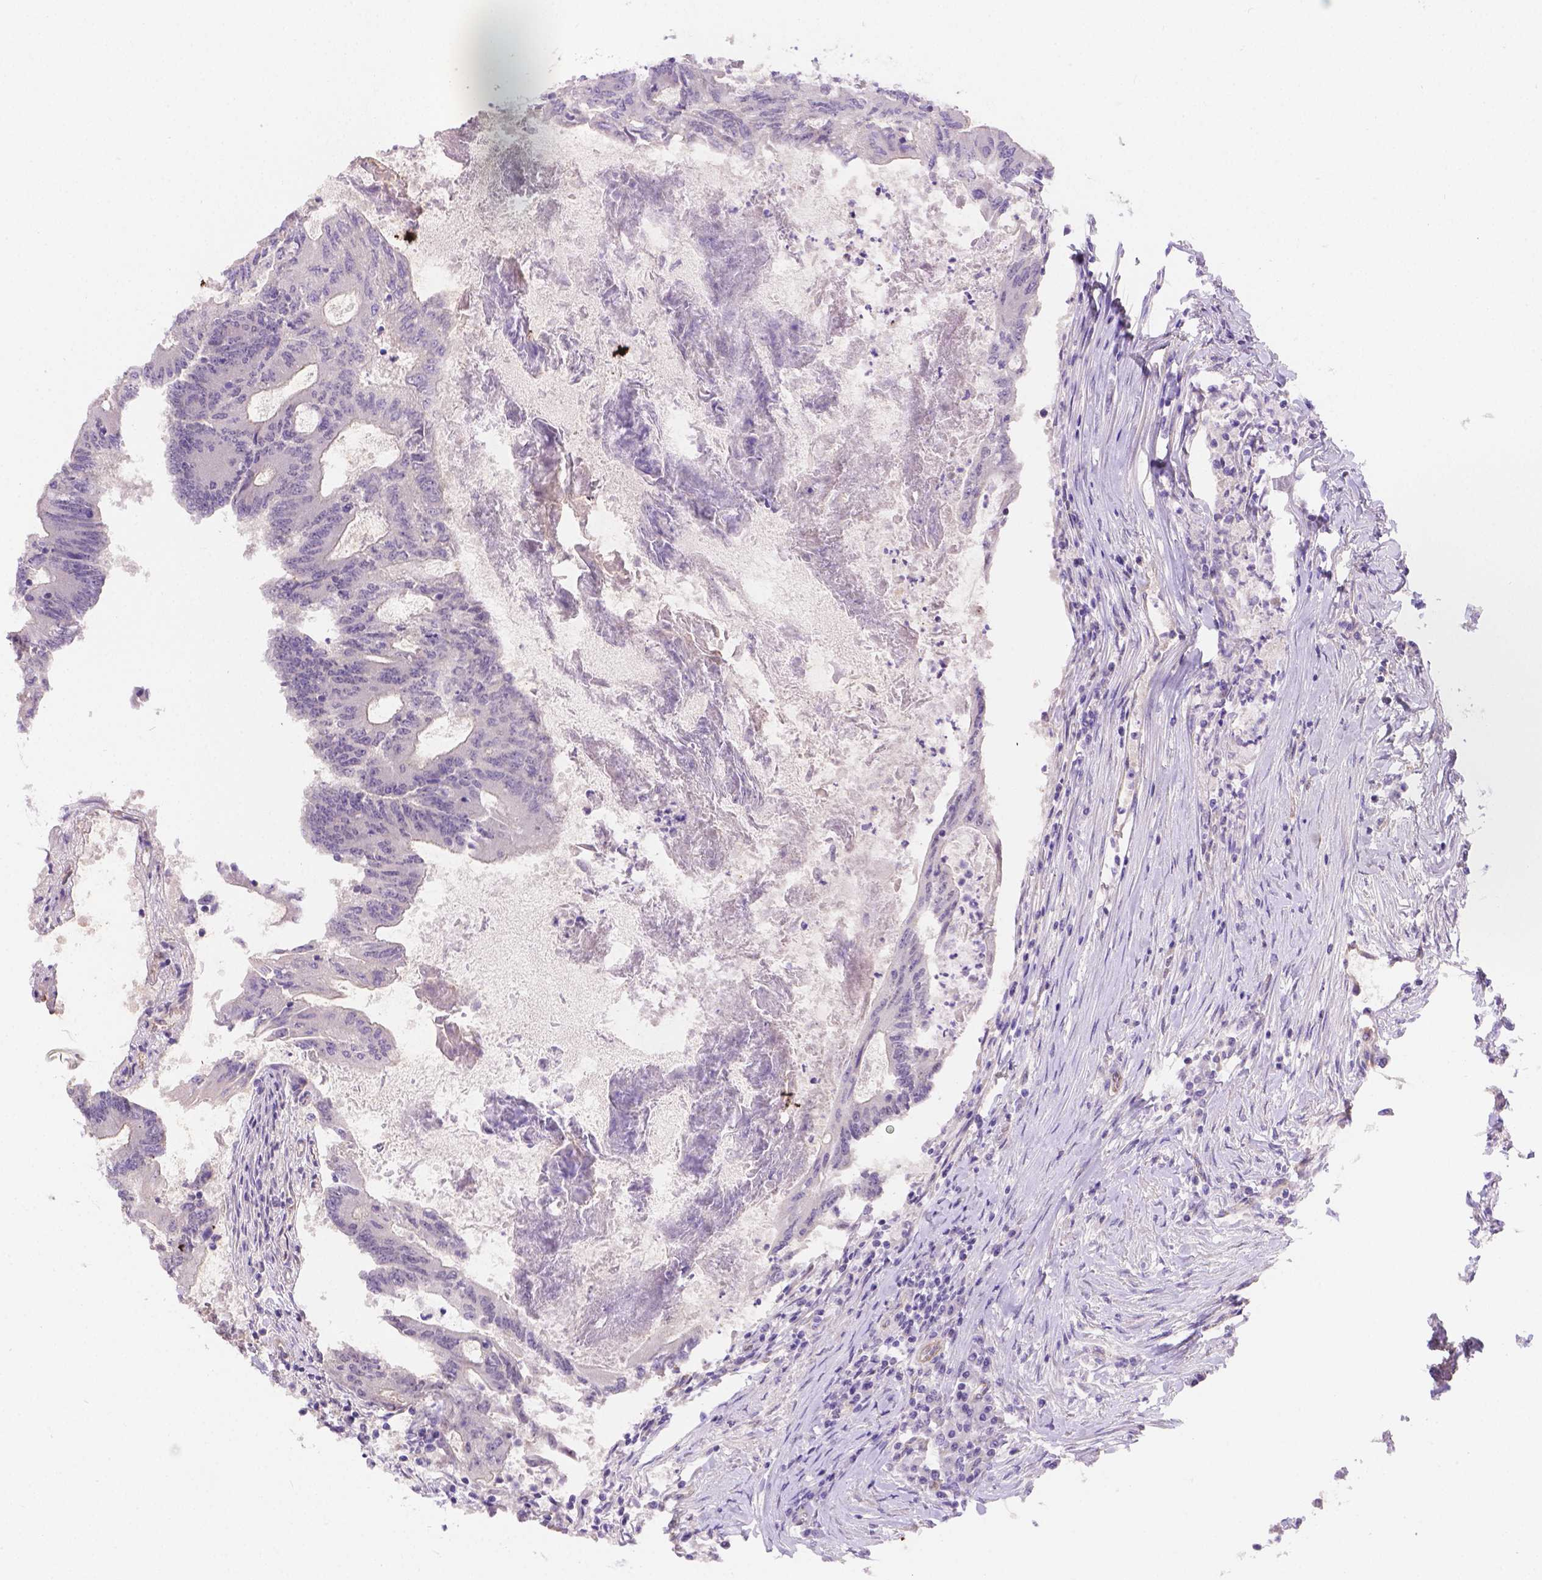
{"staining": {"intensity": "negative", "quantity": "none", "location": "none"}, "tissue": "colorectal cancer", "cell_type": "Tumor cells", "image_type": "cancer", "snomed": [{"axis": "morphology", "description": "Adenocarcinoma, NOS"}, {"axis": "topography", "description": "Colon"}], "caption": "IHC of colorectal cancer exhibits no staining in tumor cells. The staining was performed using DAB to visualize the protein expression in brown, while the nuclei were stained in blue with hematoxylin (Magnification: 20x).", "gene": "NXPE2", "patient": {"sex": "female", "age": 70}}